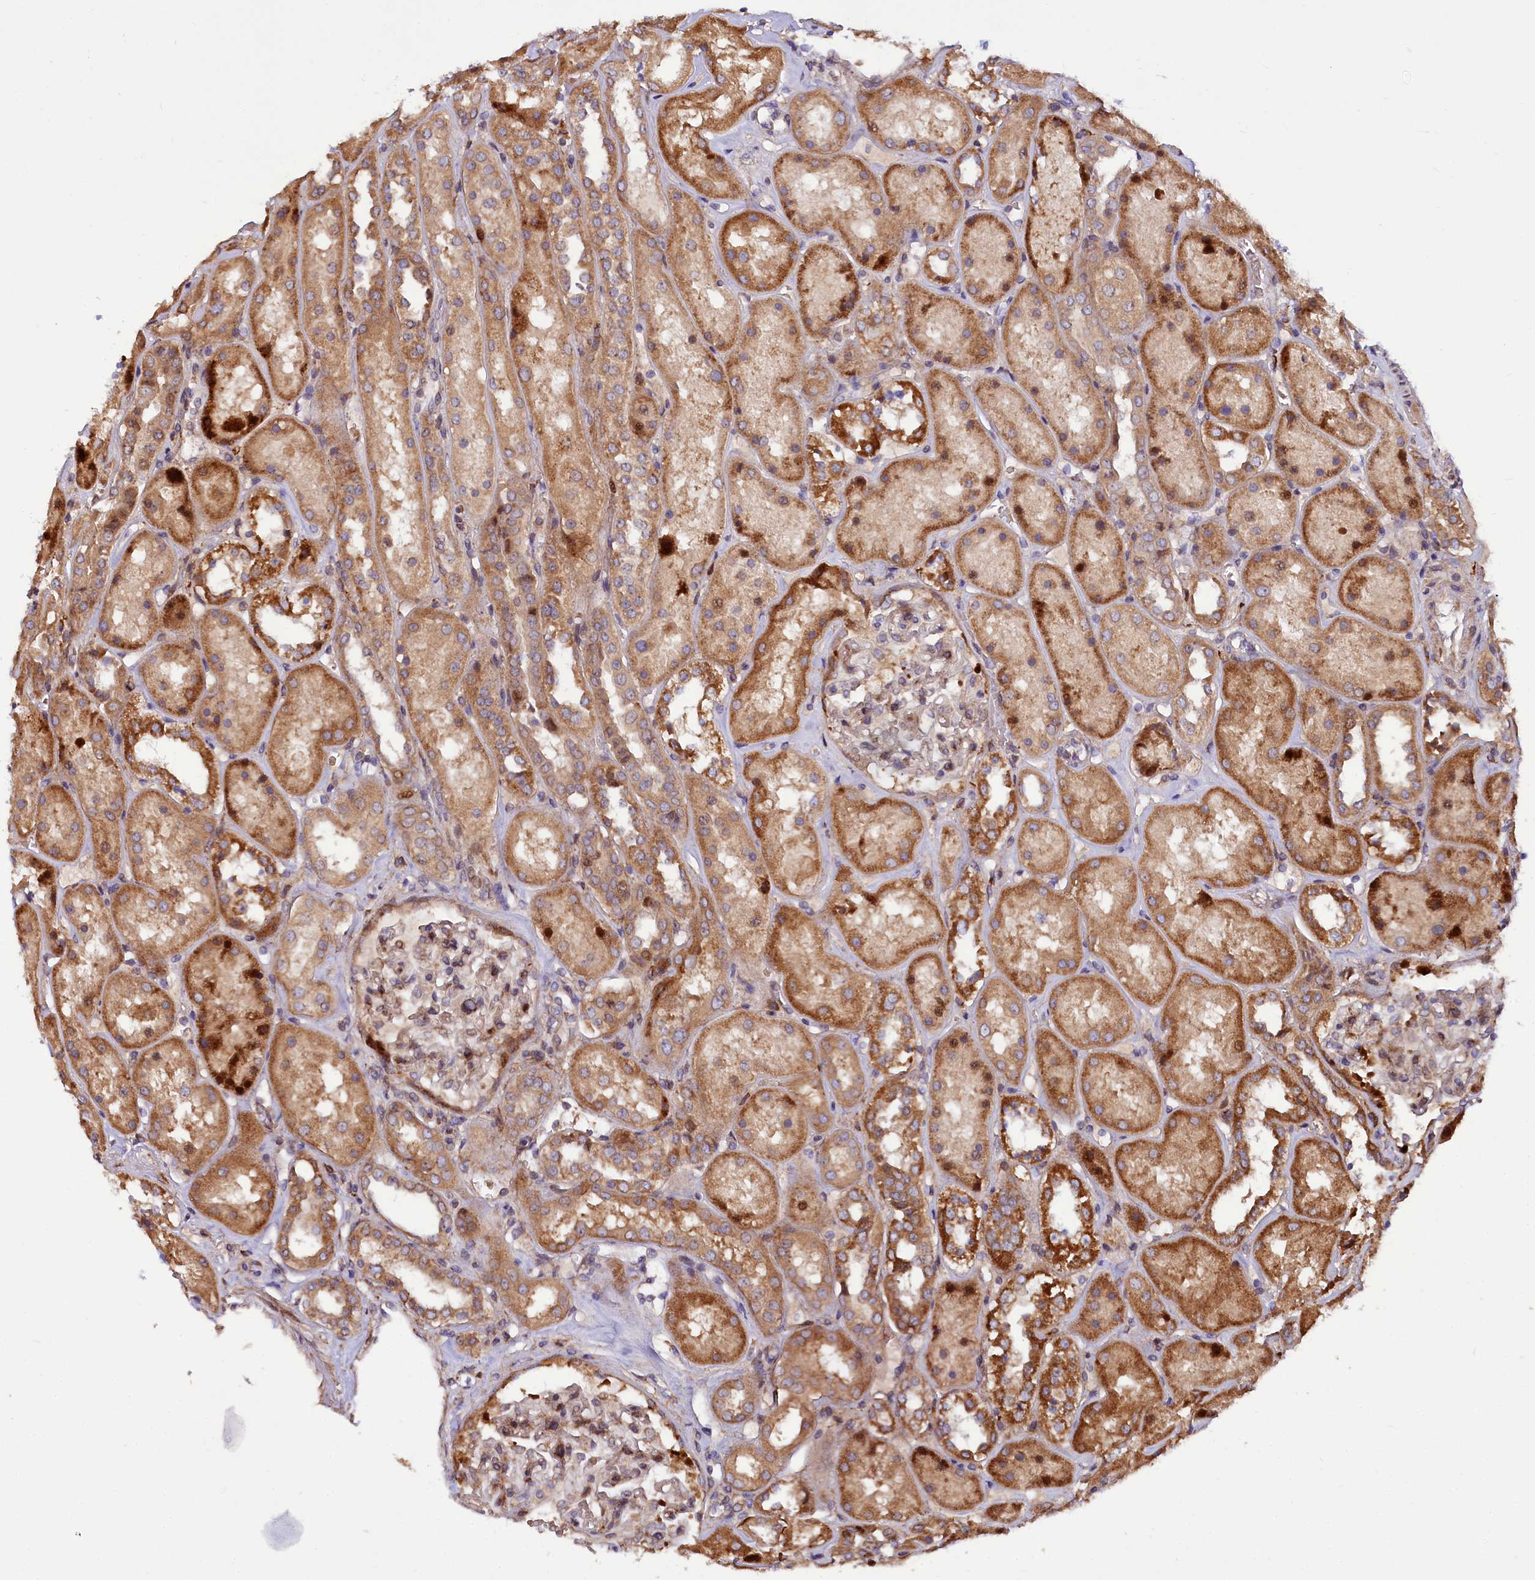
{"staining": {"intensity": "moderate", "quantity": "25%-75%", "location": "cytoplasmic/membranous,nuclear"}, "tissue": "kidney", "cell_type": "Cells in glomeruli", "image_type": "normal", "snomed": [{"axis": "morphology", "description": "Normal tissue, NOS"}, {"axis": "topography", "description": "Kidney"}], "caption": "Immunohistochemical staining of unremarkable human kidney demonstrates medium levels of moderate cytoplasmic/membranous,nuclear positivity in approximately 25%-75% of cells in glomeruli.", "gene": "PDZRN3", "patient": {"sex": "male", "age": 70}}